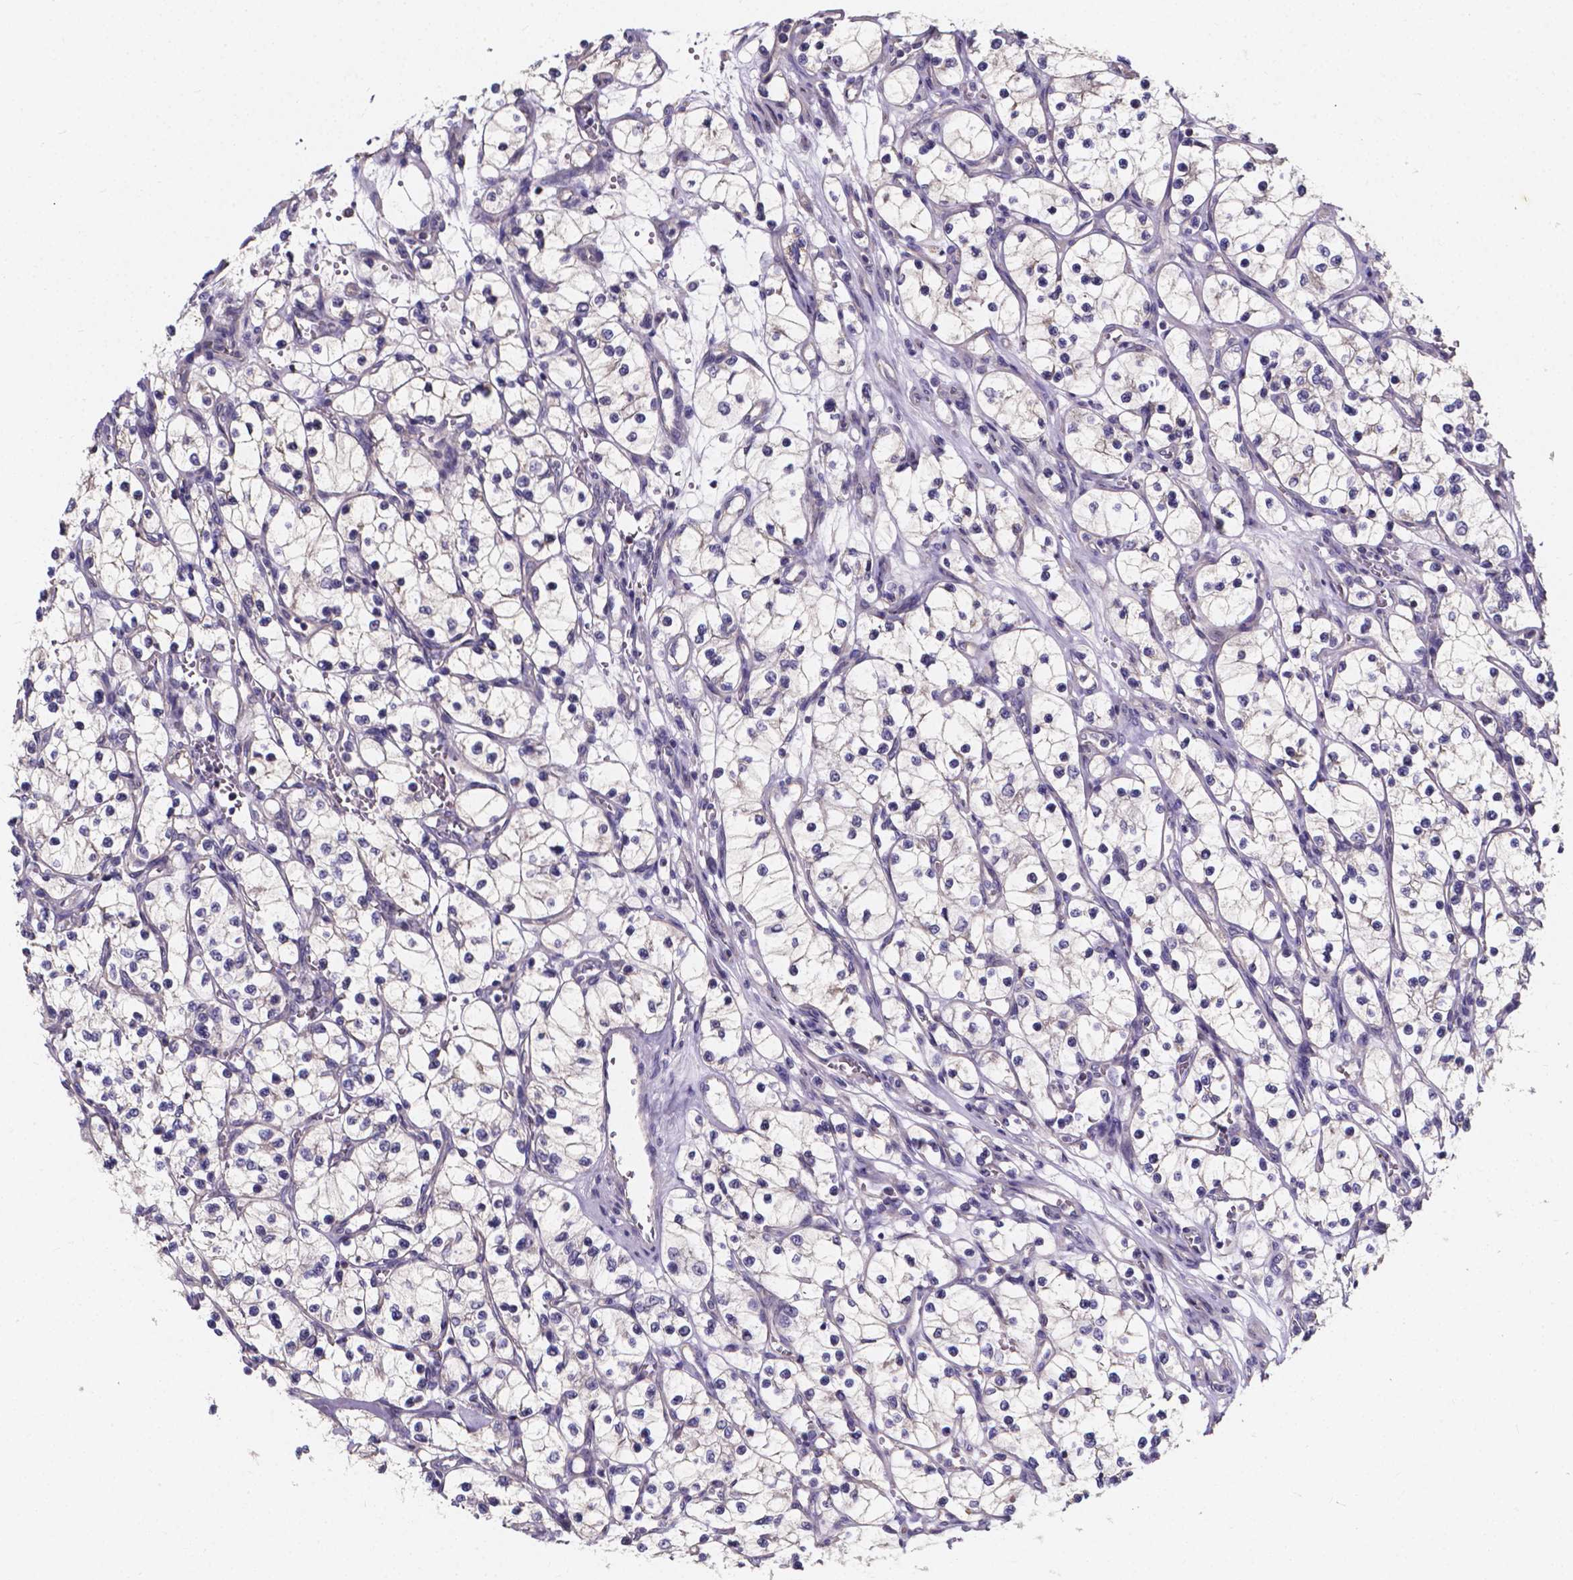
{"staining": {"intensity": "negative", "quantity": "none", "location": "none"}, "tissue": "renal cancer", "cell_type": "Tumor cells", "image_type": "cancer", "snomed": [{"axis": "morphology", "description": "Adenocarcinoma, NOS"}, {"axis": "topography", "description": "Kidney"}], "caption": "High power microscopy histopathology image of an immunohistochemistry micrograph of adenocarcinoma (renal), revealing no significant positivity in tumor cells.", "gene": "THEMIS", "patient": {"sex": "female", "age": 69}}